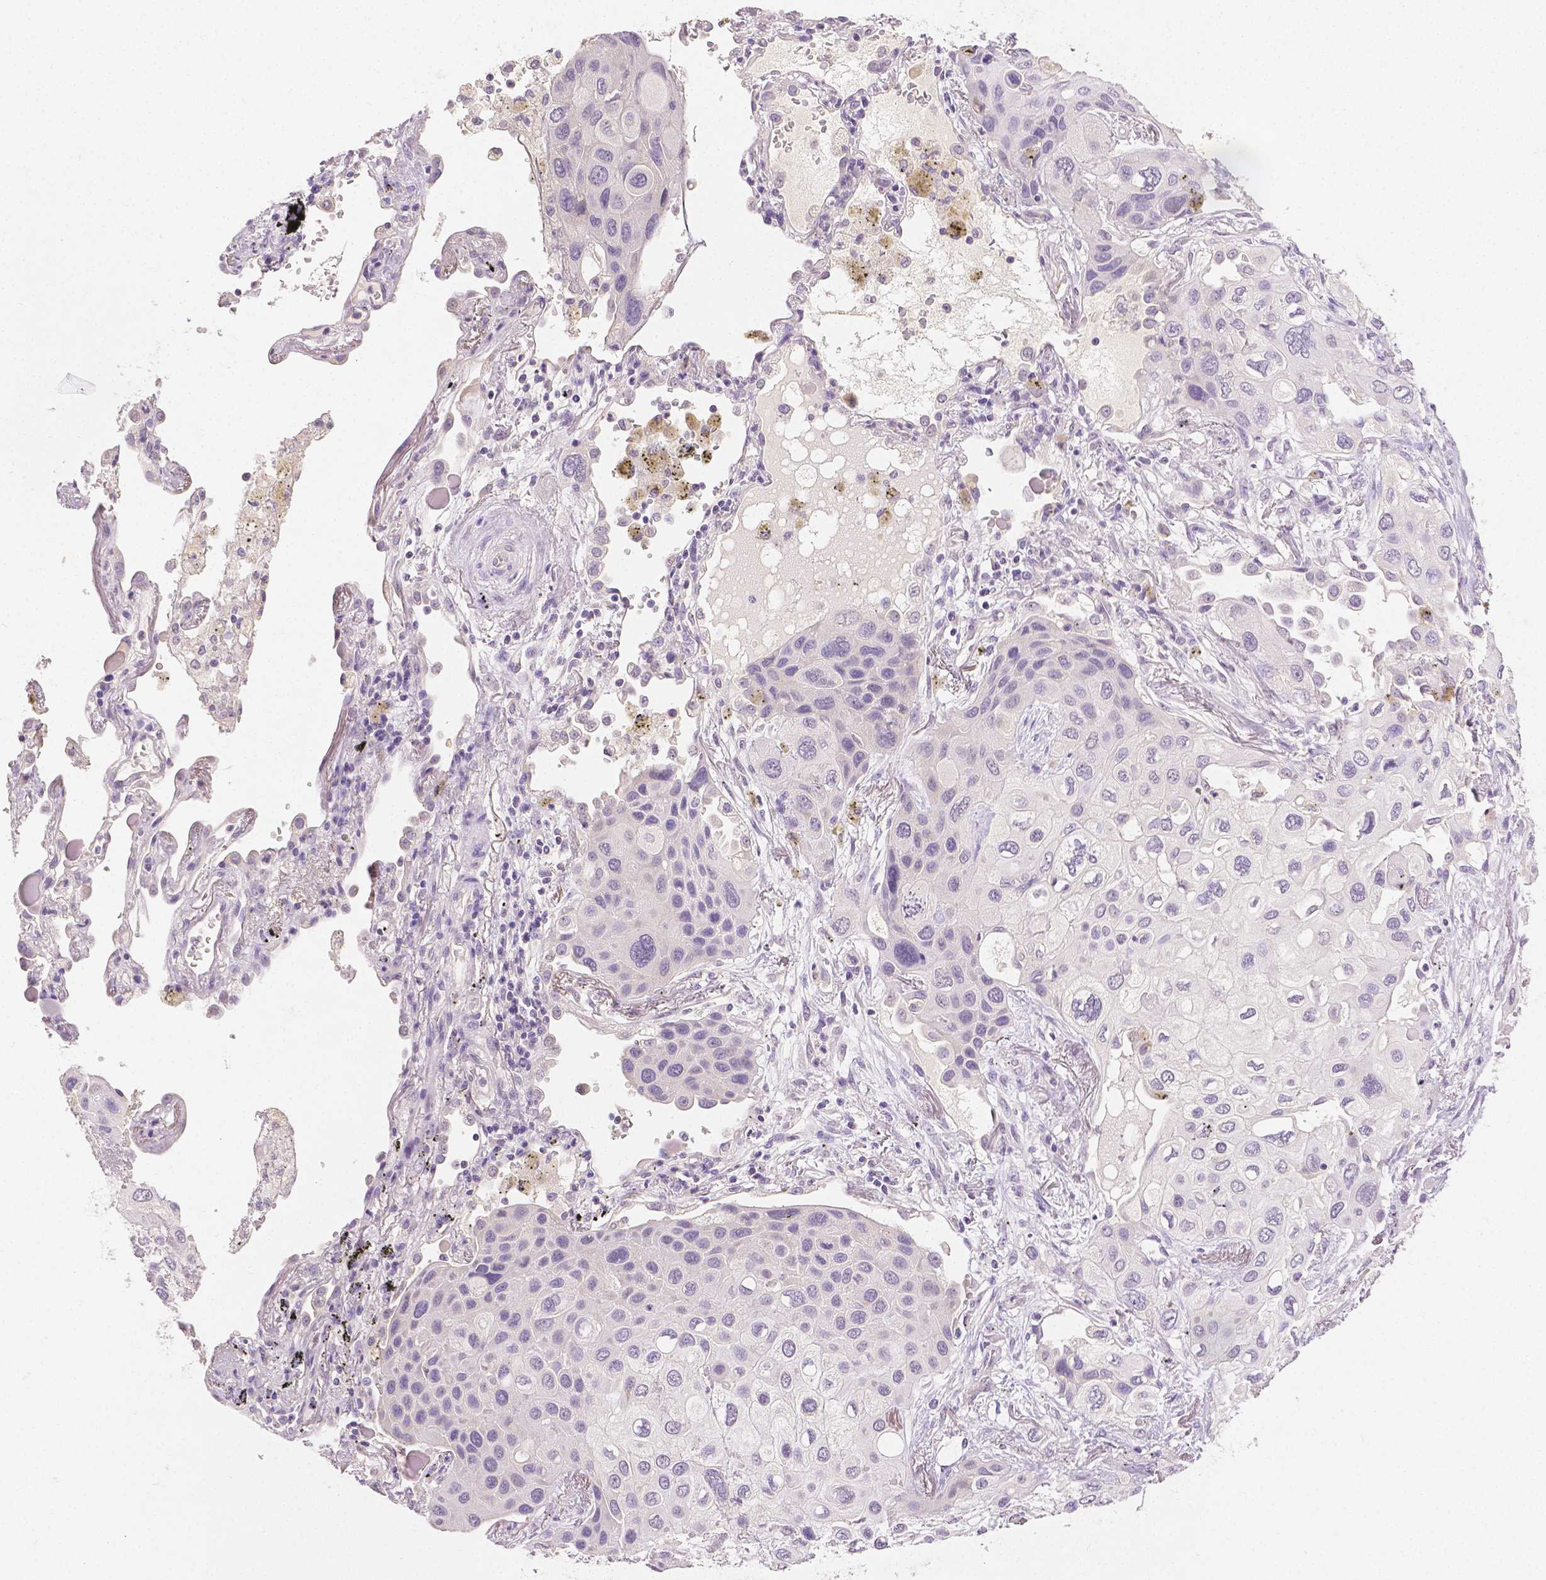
{"staining": {"intensity": "negative", "quantity": "none", "location": "none"}, "tissue": "lung cancer", "cell_type": "Tumor cells", "image_type": "cancer", "snomed": [{"axis": "morphology", "description": "Squamous cell carcinoma, NOS"}, {"axis": "morphology", "description": "Squamous cell carcinoma, metastatic, NOS"}, {"axis": "topography", "description": "Lung"}], "caption": "Histopathology image shows no protein staining in tumor cells of squamous cell carcinoma (lung) tissue.", "gene": "TGM1", "patient": {"sex": "male", "age": 59}}